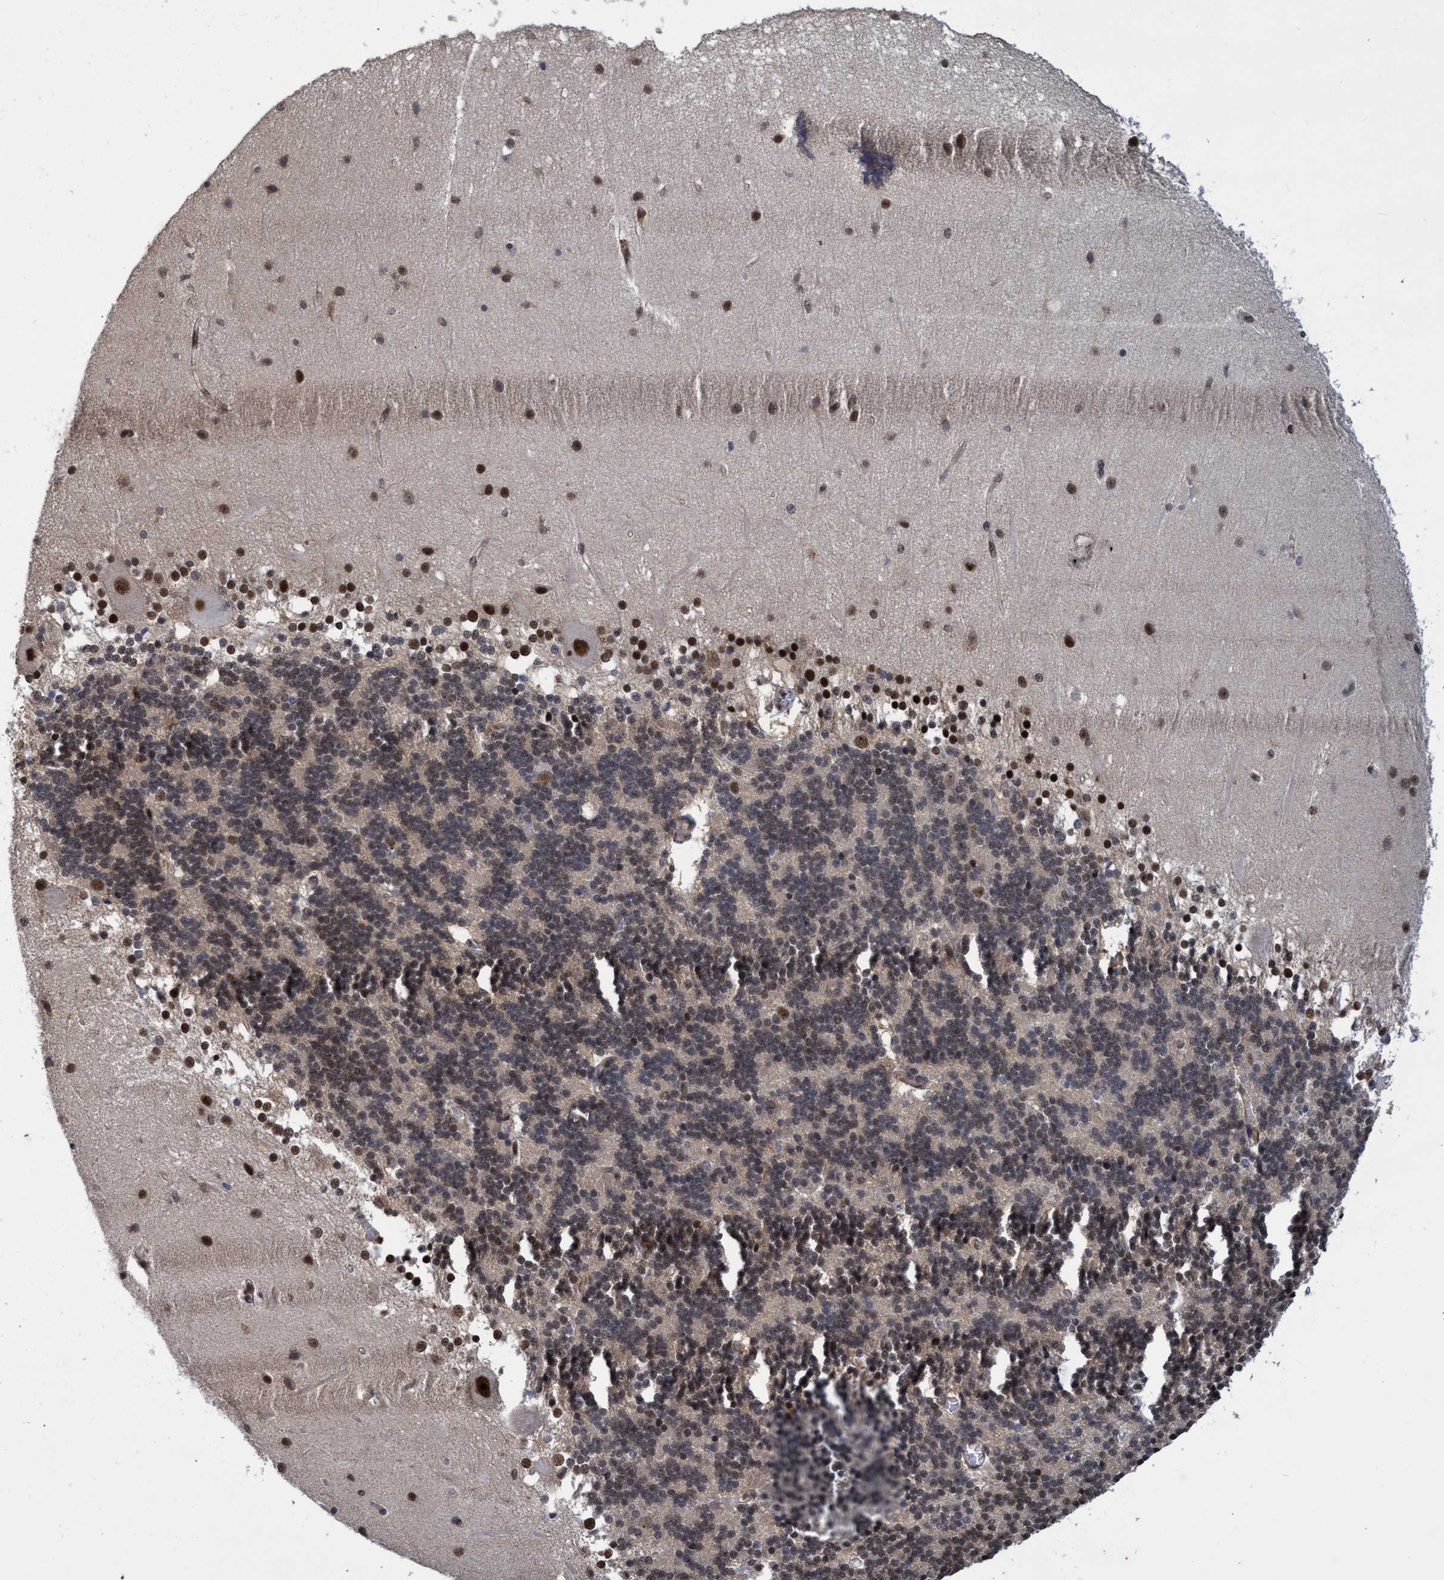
{"staining": {"intensity": "moderate", "quantity": ">75%", "location": "nuclear"}, "tissue": "cerebellum", "cell_type": "Cells in granular layer", "image_type": "normal", "snomed": [{"axis": "morphology", "description": "Normal tissue, NOS"}, {"axis": "topography", "description": "Cerebellum"}], "caption": "Moderate nuclear staining for a protein is identified in about >75% of cells in granular layer of normal cerebellum using IHC.", "gene": "GTF2F1", "patient": {"sex": "female", "age": 54}}